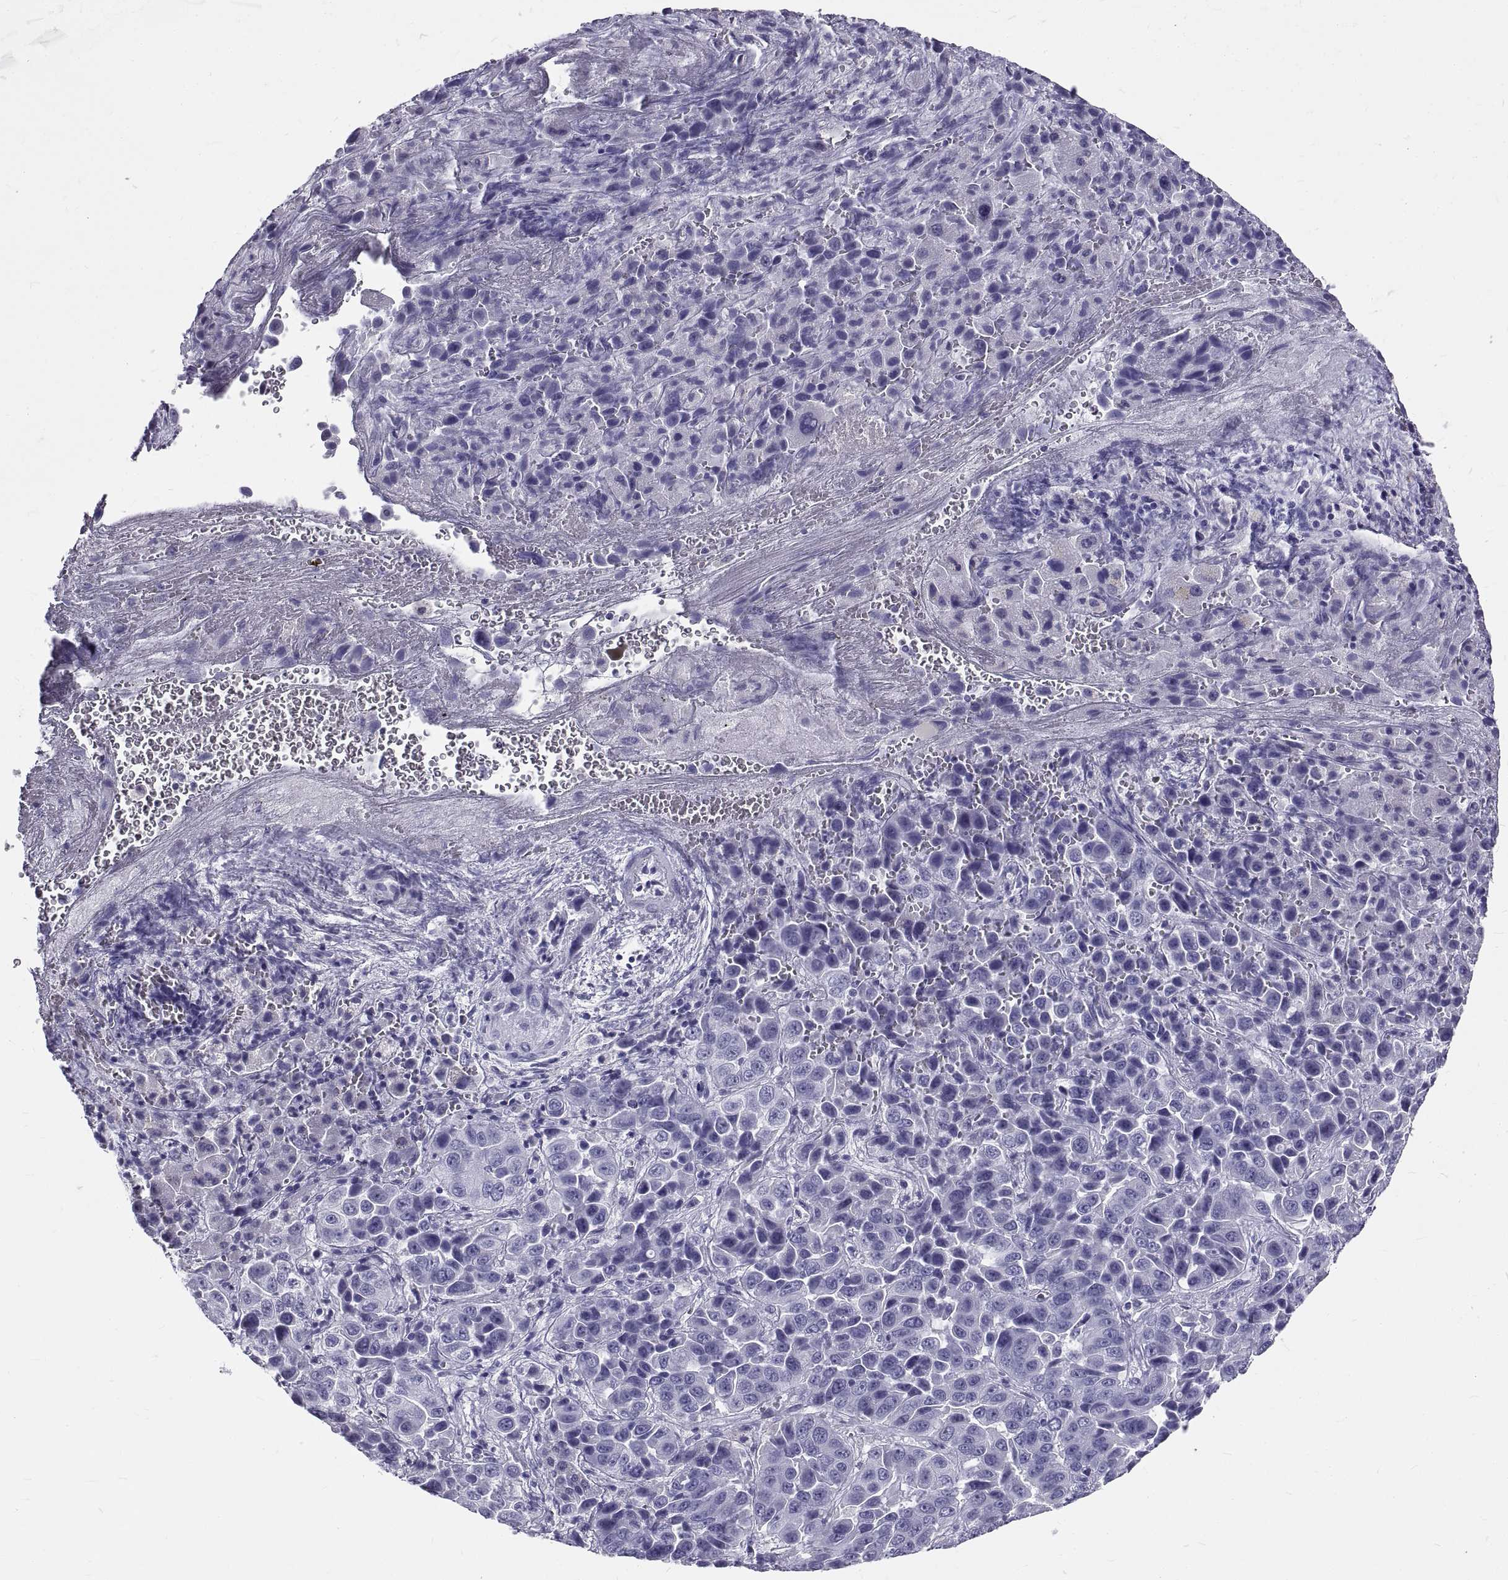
{"staining": {"intensity": "negative", "quantity": "none", "location": "none"}, "tissue": "liver cancer", "cell_type": "Tumor cells", "image_type": "cancer", "snomed": [{"axis": "morphology", "description": "Cholangiocarcinoma"}, {"axis": "topography", "description": "Liver"}], "caption": "High power microscopy micrograph of an immunohistochemistry (IHC) micrograph of liver cancer, revealing no significant expression in tumor cells.", "gene": "GNG12", "patient": {"sex": "female", "age": 52}}